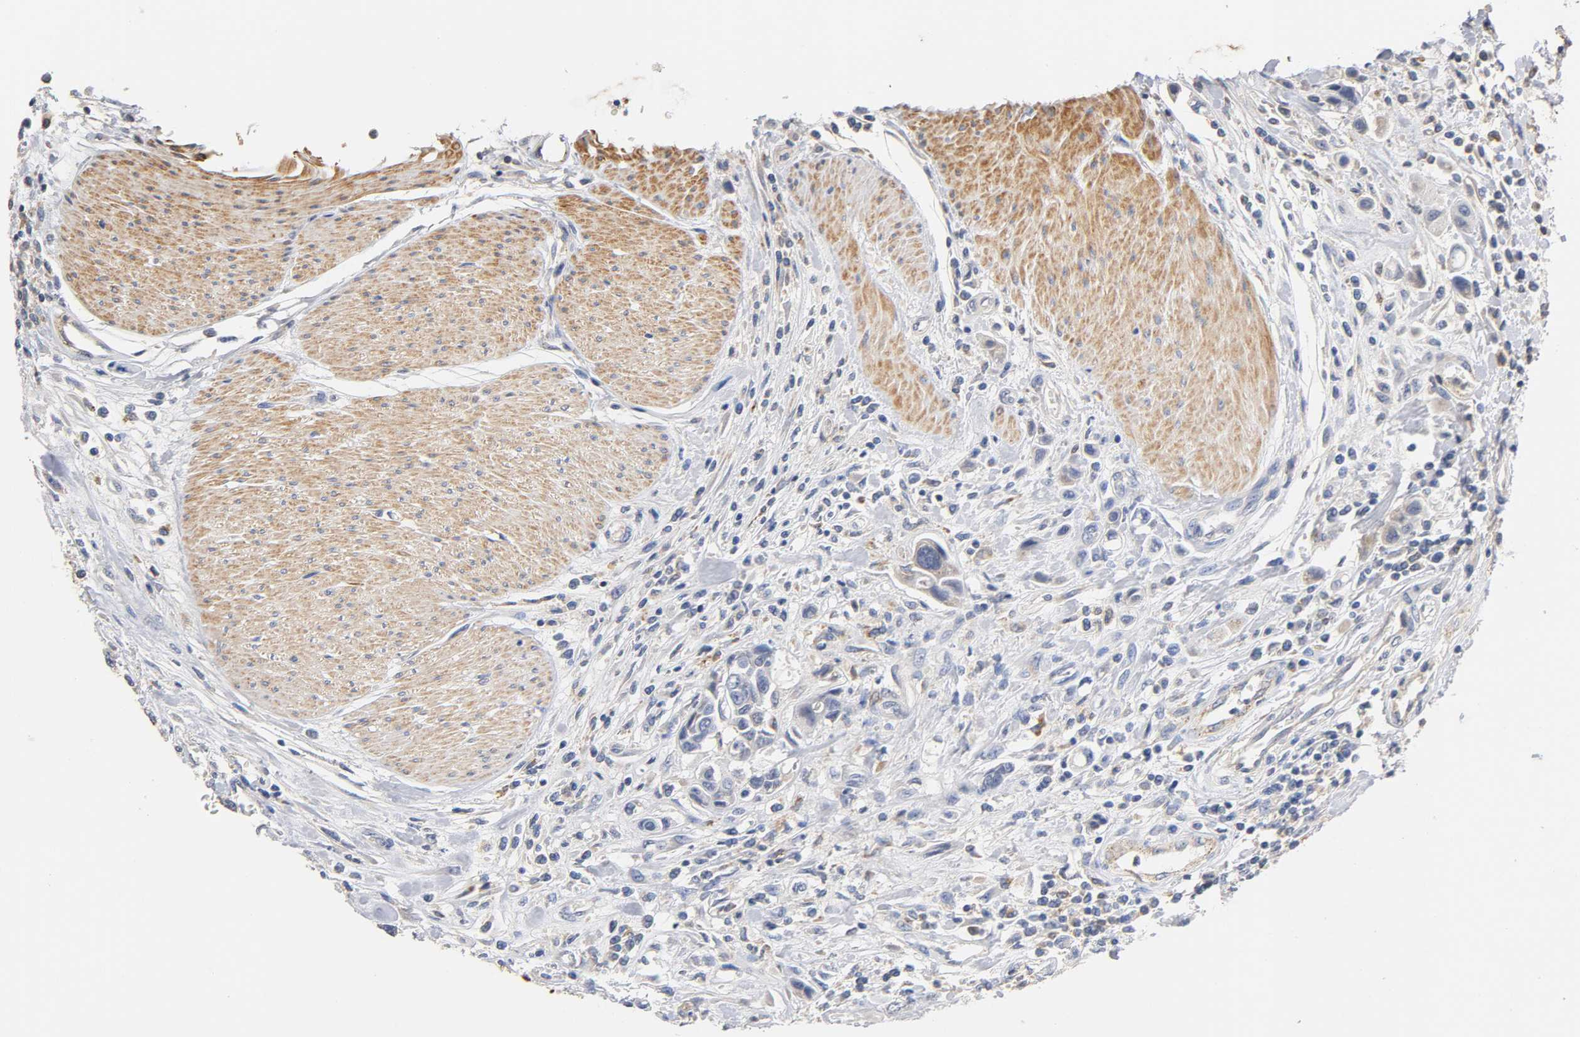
{"staining": {"intensity": "negative", "quantity": "none", "location": "none"}, "tissue": "urothelial cancer", "cell_type": "Tumor cells", "image_type": "cancer", "snomed": [{"axis": "morphology", "description": "Urothelial carcinoma, High grade"}, {"axis": "topography", "description": "Urinary bladder"}], "caption": "A photomicrograph of urothelial cancer stained for a protein displays no brown staining in tumor cells. Brightfield microscopy of immunohistochemistry (IHC) stained with DAB (3,3'-diaminobenzidine) (brown) and hematoxylin (blue), captured at high magnification.", "gene": "SEMA5A", "patient": {"sex": "male", "age": 50}}